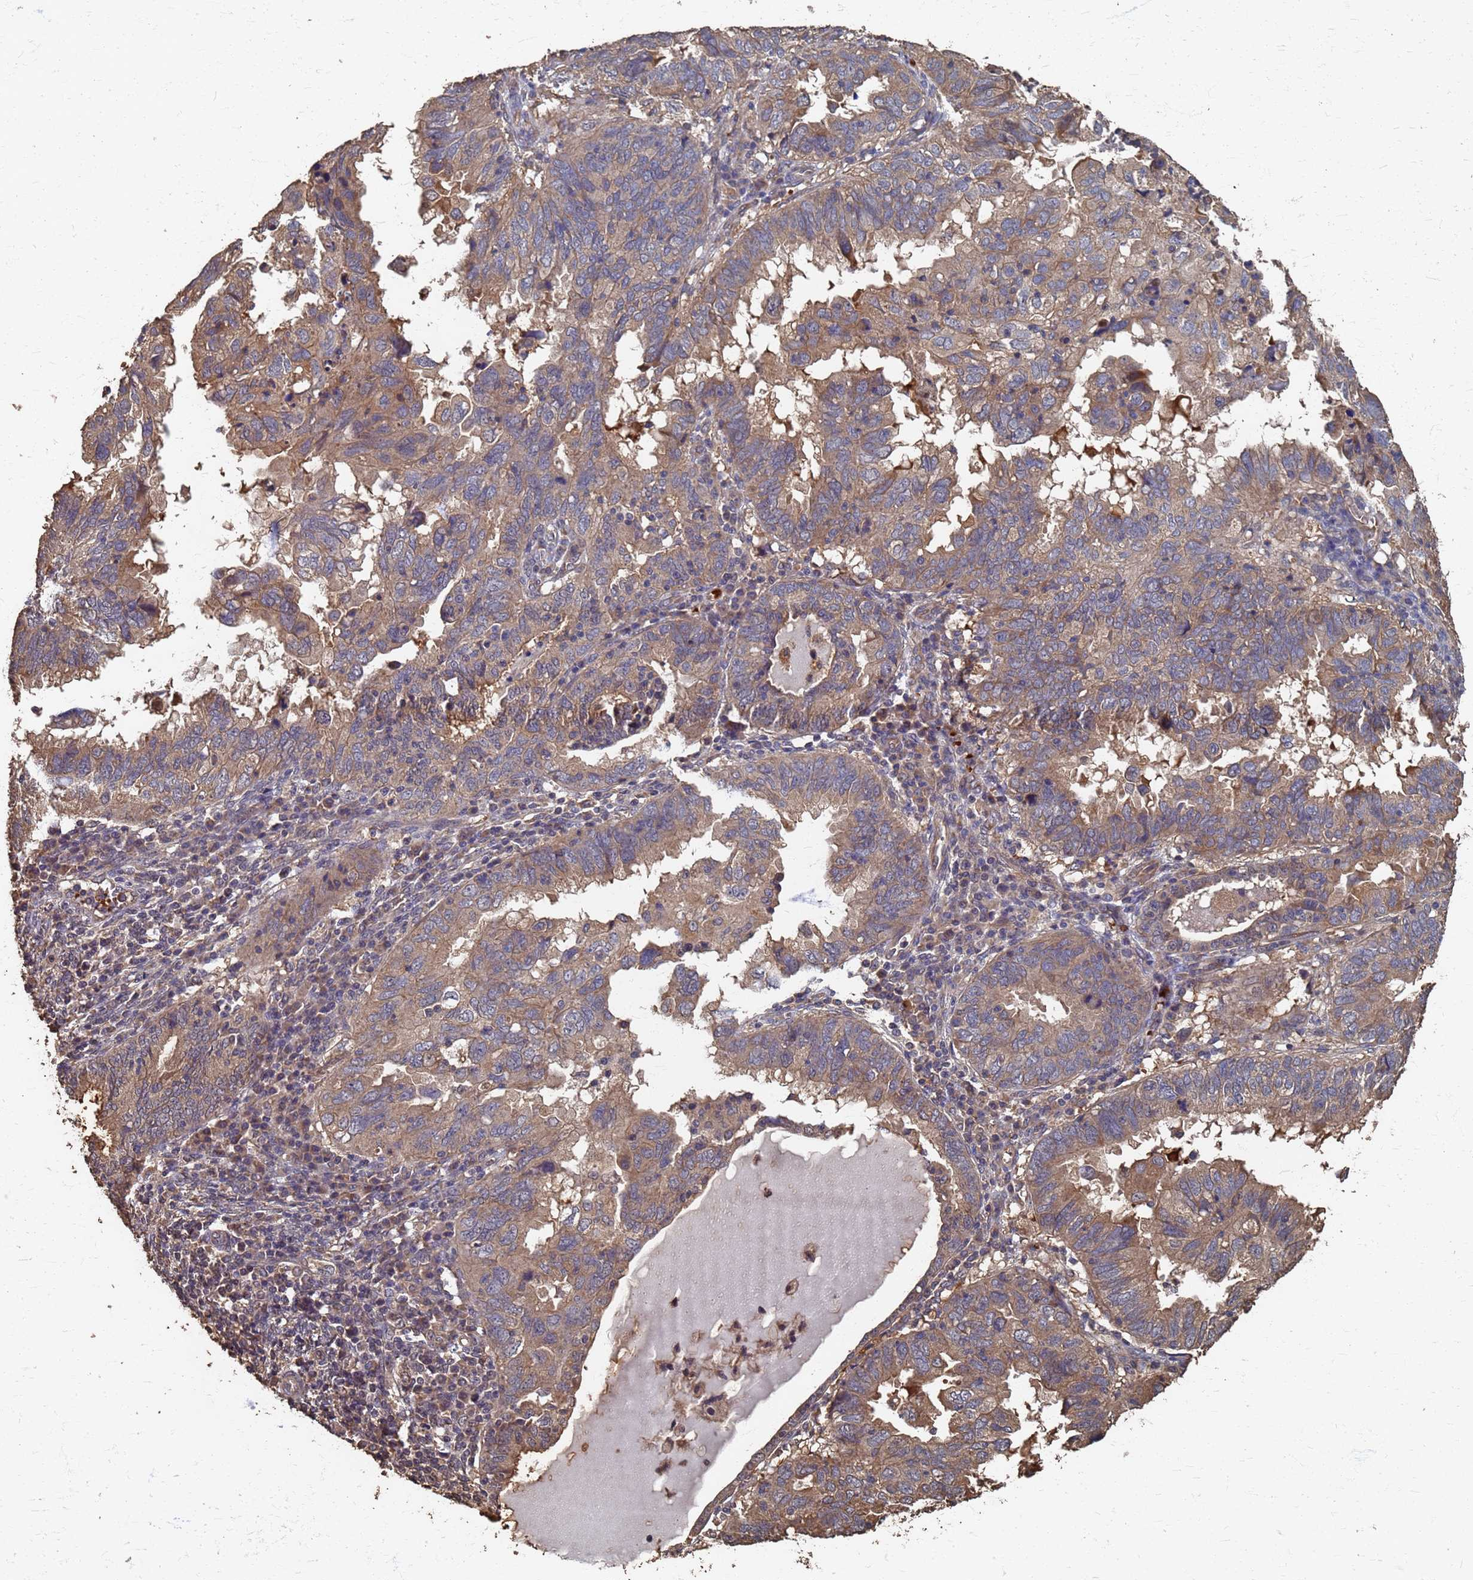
{"staining": {"intensity": "moderate", "quantity": ">75%", "location": "cytoplasmic/membranous"}, "tissue": "endometrial cancer", "cell_type": "Tumor cells", "image_type": "cancer", "snomed": [{"axis": "morphology", "description": "Adenocarcinoma, NOS"}, {"axis": "topography", "description": "Uterus"}], "caption": "Moderate cytoplasmic/membranous protein positivity is seen in about >75% of tumor cells in endometrial adenocarcinoma.", "gene": "DPH5", "patient": {"sex": "female", "age": 77}}